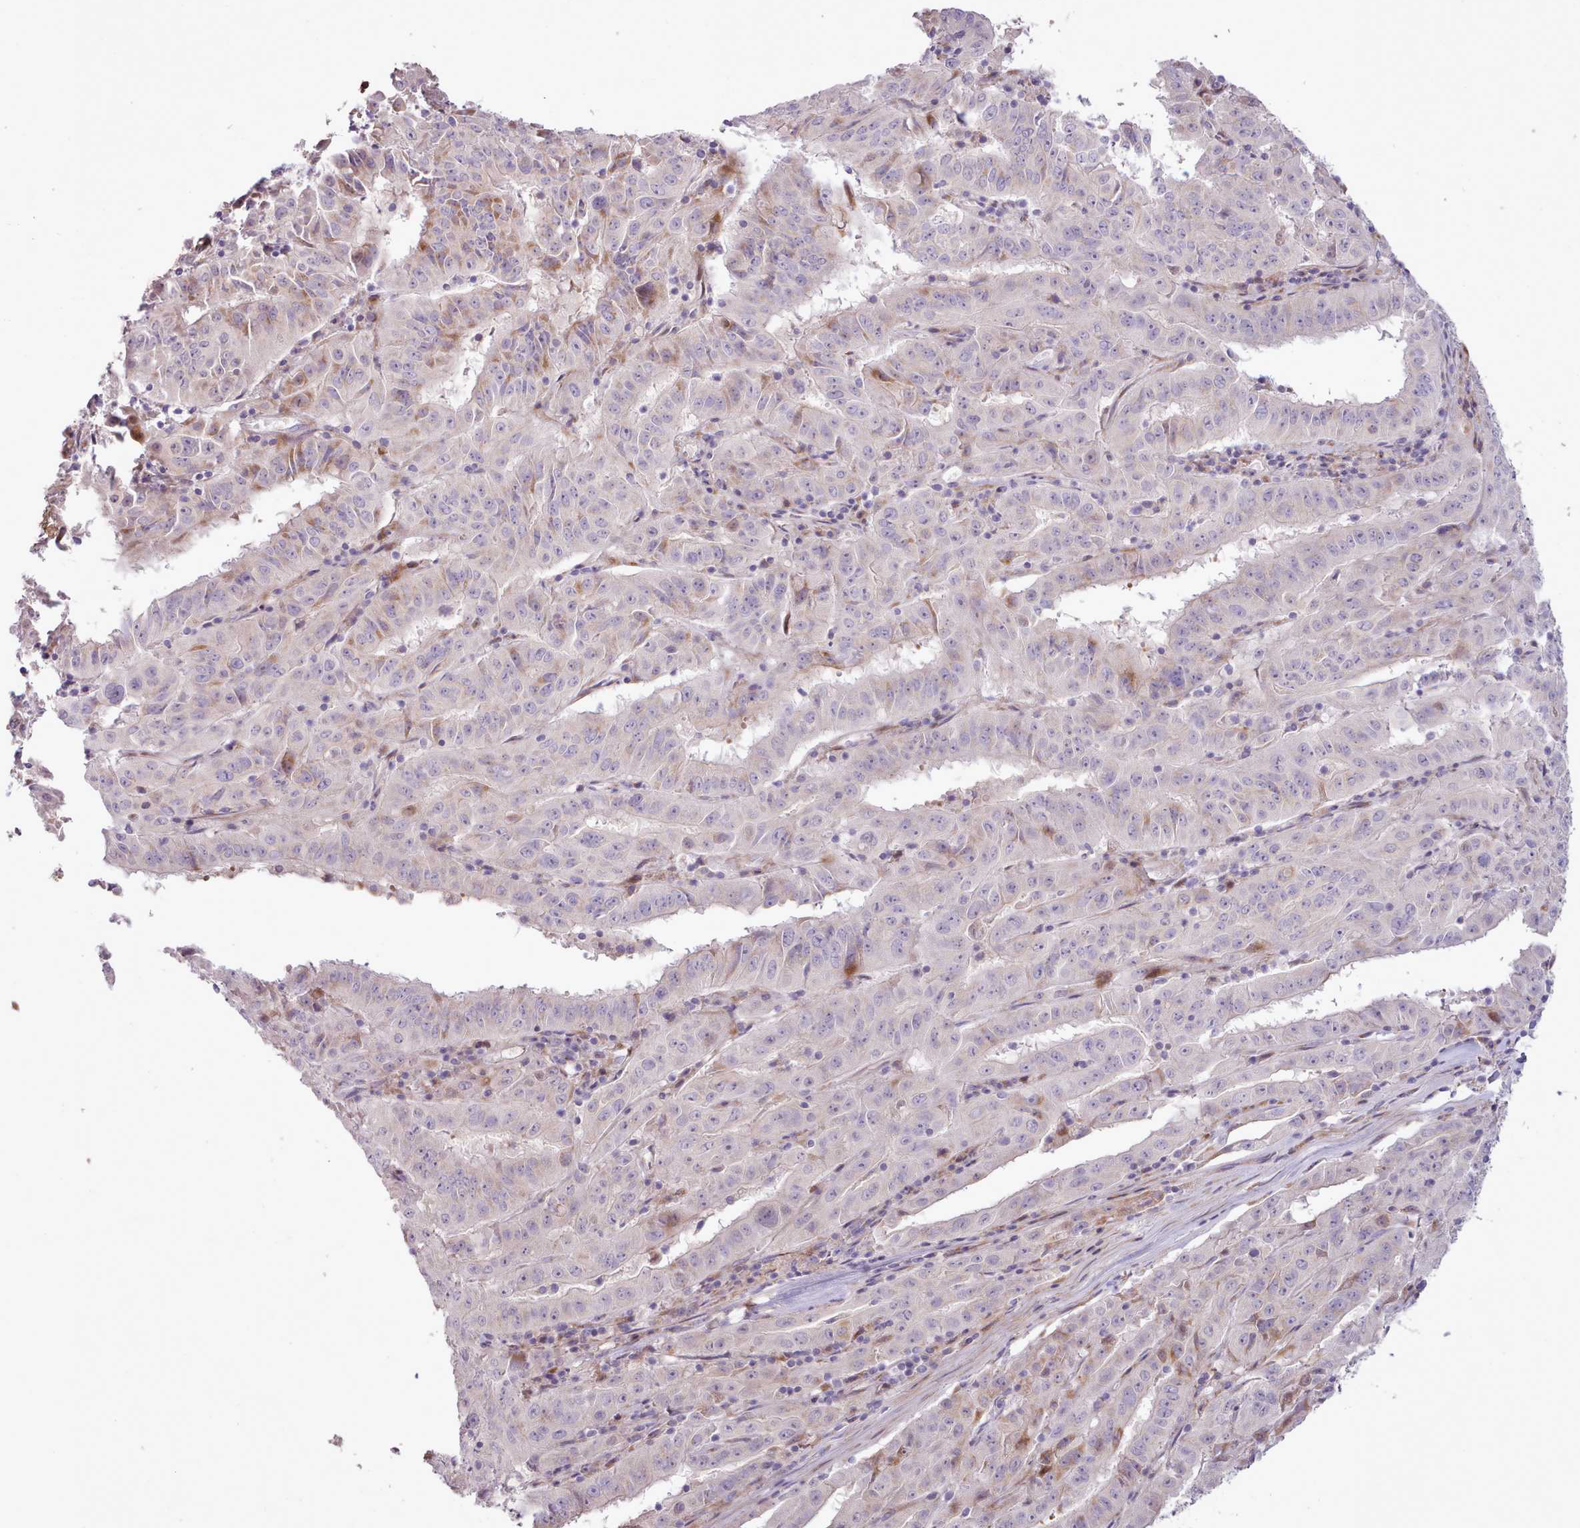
{"staining": {"intensity": "weak", "quantity": "<25%", "location": "cytoplasmic/membranous"}, "tissue": "pancreatic cancer", "cell_type": "Tumor cells", "image_type": "cancer", "snomed": [{"axis": "morphology", "description": "Adenocarcinoma, NOS"}, {"axis": "topography", "description": "Pancreas"}], "caption": "There is no significant positivity in tumor cells of pancreatic adenocarcinoma. (Brightfield microscopy of DAB (3,3'-diaminobenzidine) immunohistochemistry at high magnification).", "gene": "PPP3R2", "patient": {"sex": "male", "age": 63}}